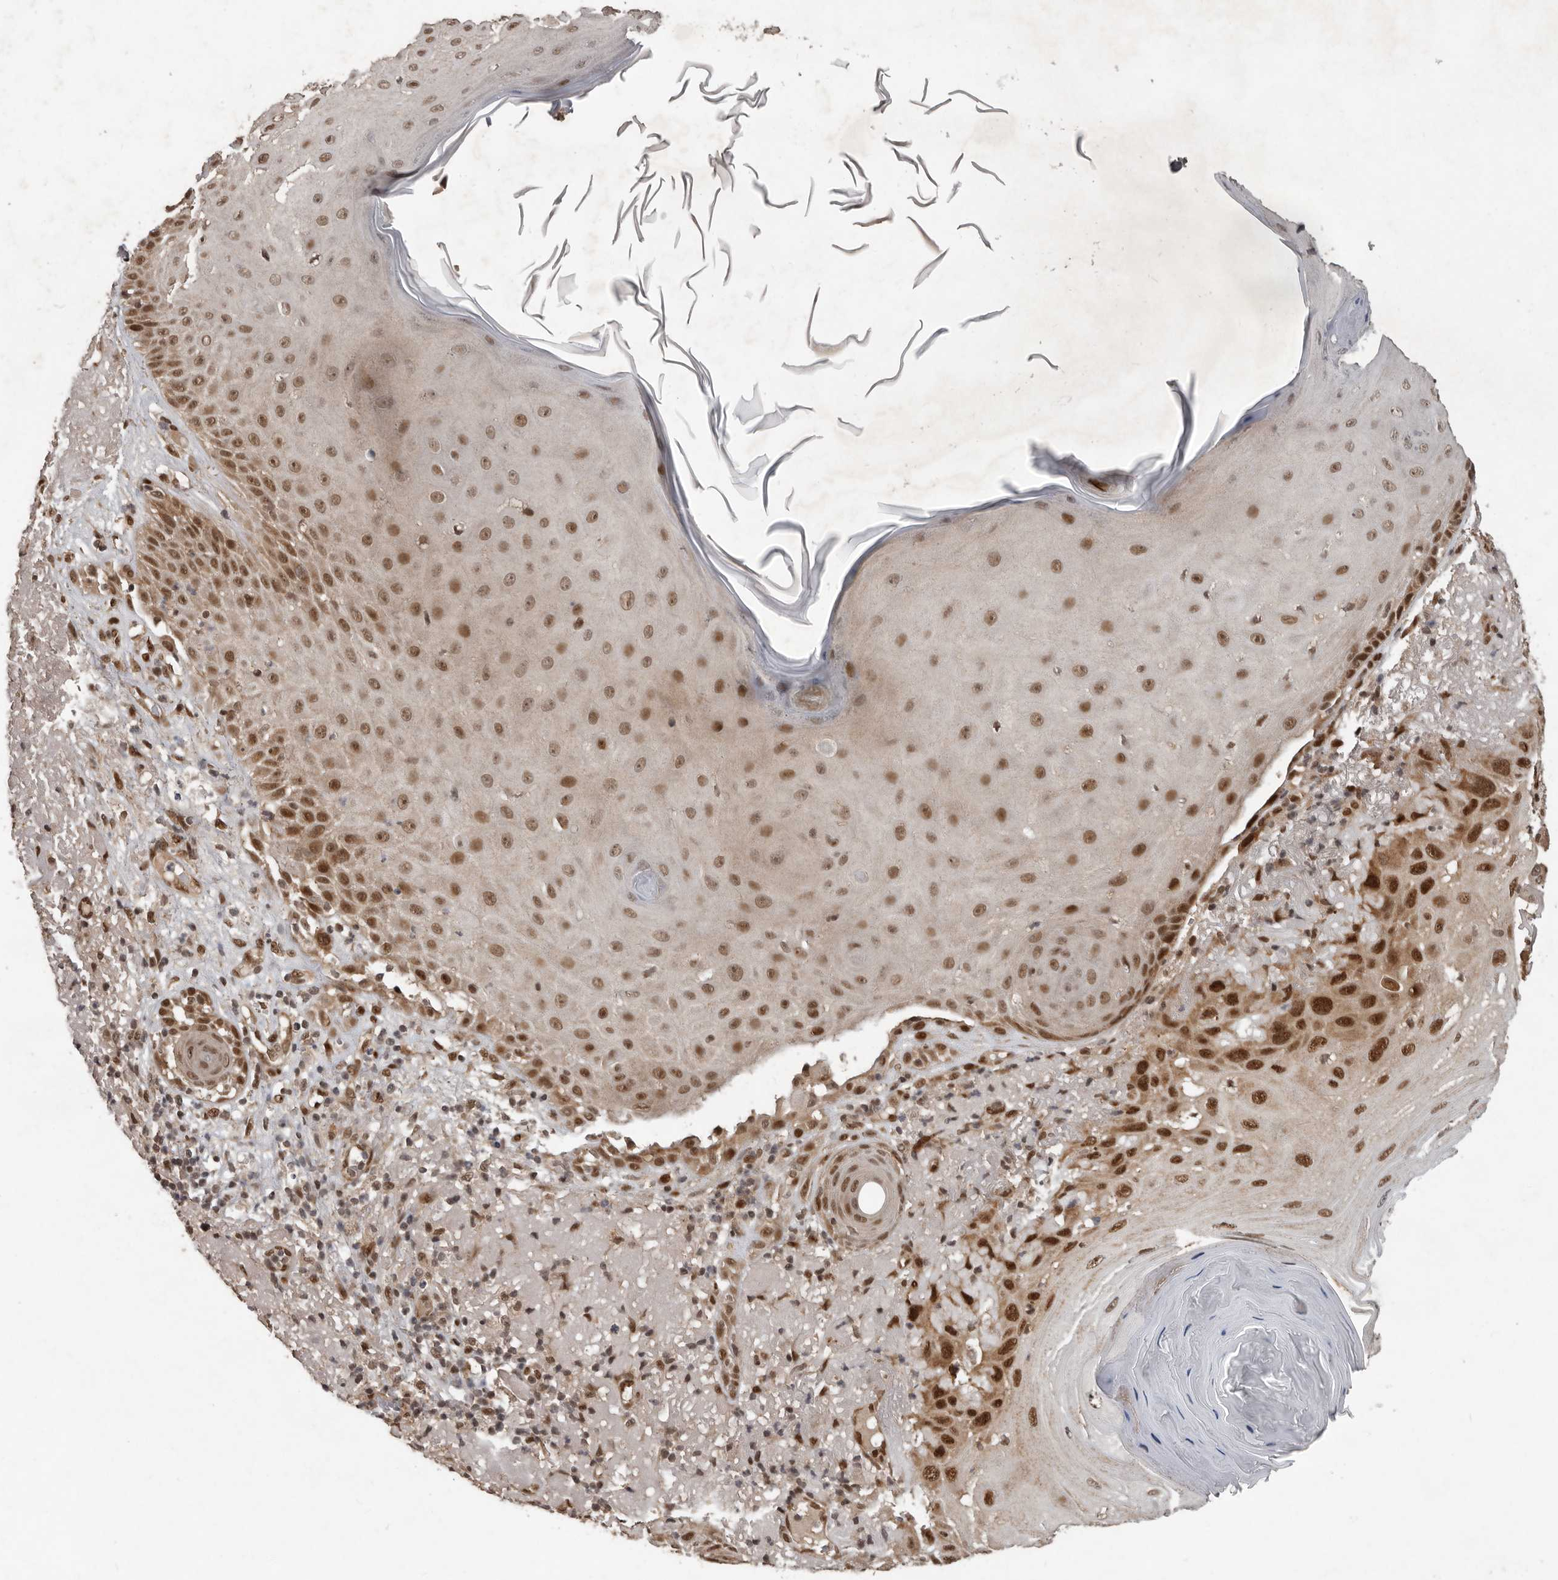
{"staining": {"intensity": "strong", "quantity": ">75%", "location": "nuclear"}, "tissue": "skin cancer", "cell_type": "Tumor cells", "image_type": "cancer", "snomed": [{"axis": "morphology", "description": "Normal tissue, NOS"}, {"axis": "morphology", "description": "Squamous cell carcinoma, NOS"}, {"axis": "topography", "description": "Skin"}], "caption": "A histopathology image of skin squamous cell carcinoma stained for a protein shows strong nuclear brown staining in tumor cells.", "gene": "CDC27", "patient": {"sex": "female", "age": 96}}